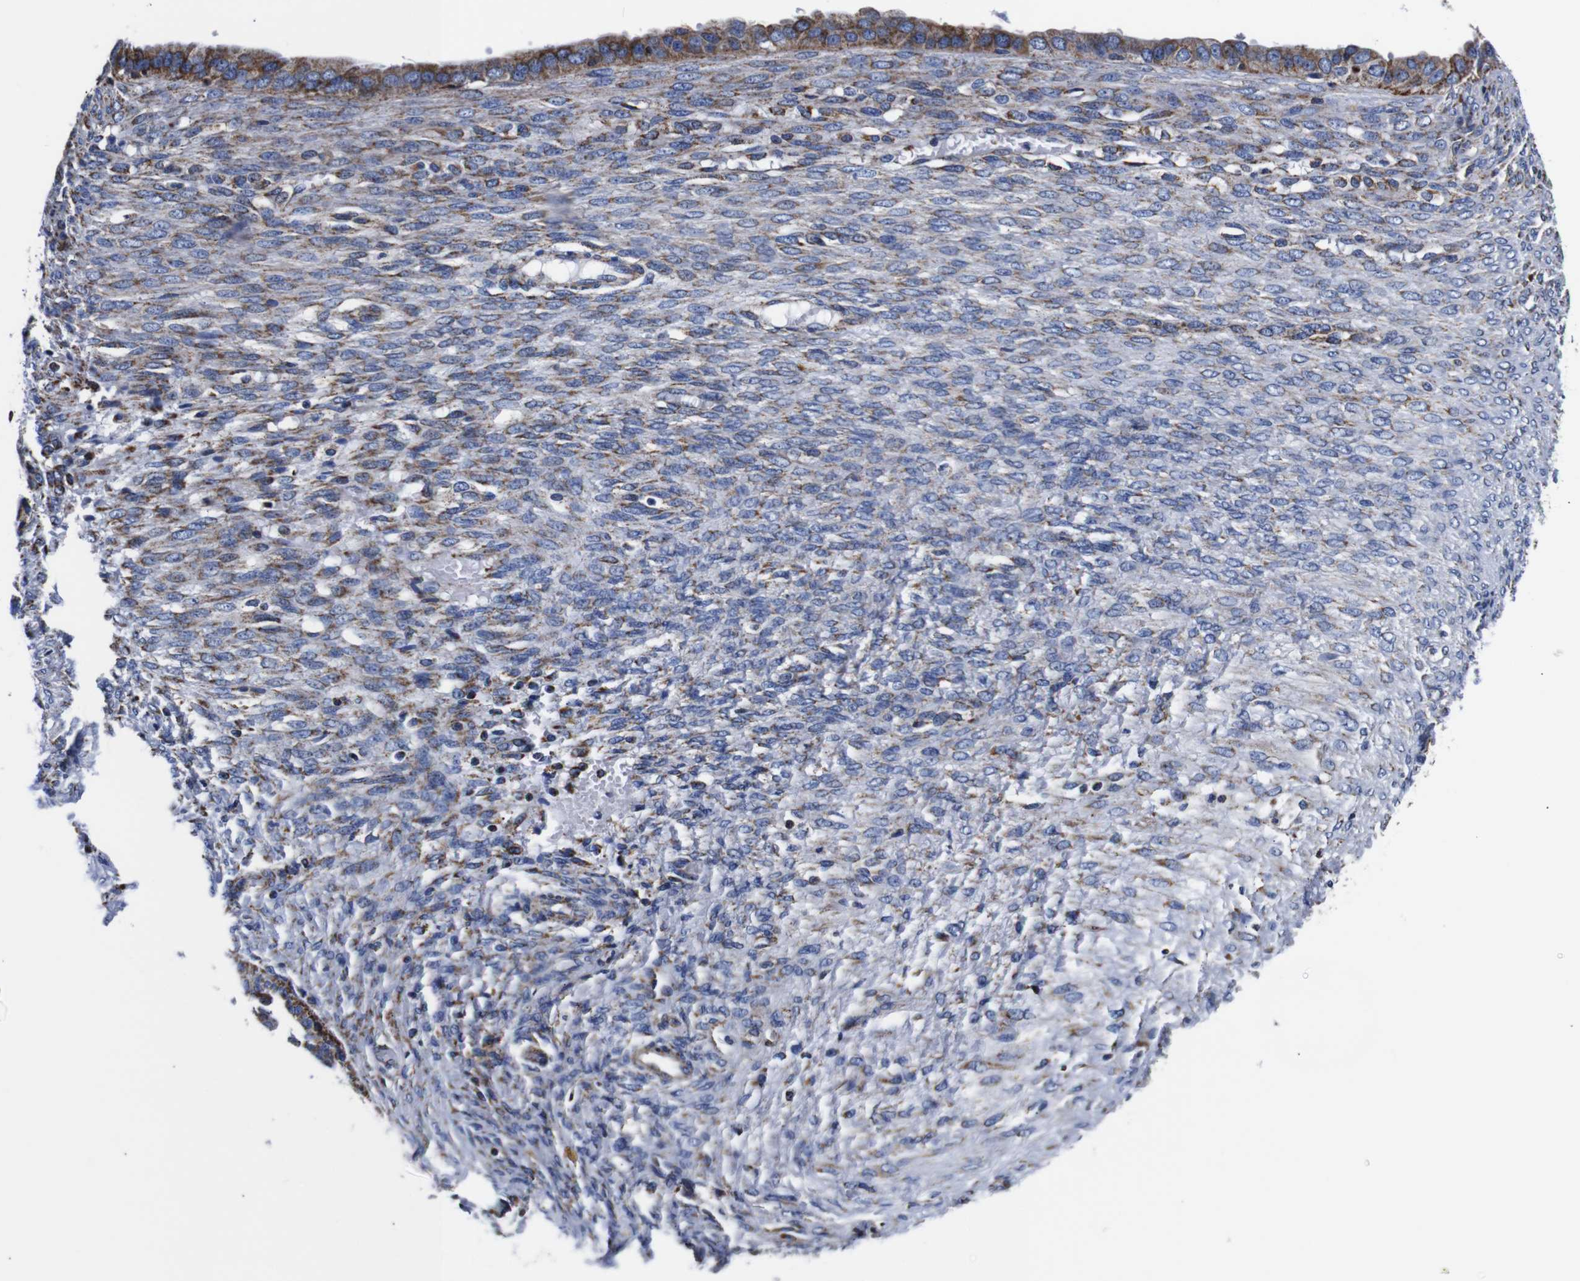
{"staining": {"intensity": "moderate", "quantity": "<25%", "location": "cytoplasmic/membranous"}, "tissue": "ovarian cancer", "cell_type": "Tumor cells", "image_type": "cancer", "snomed": [{"axis": "morphology", "description": "Cystadenocarcinoma, serous, NOS"}, {"axis": "topography", "description": "Ovary"}], "caption": "This photomicrograph exhibits immunohistochemistry staining of human serous cystadenocarcinoma (ovarian), with low moderate cytoplasmic/membranous expression in approximately <25% of tumor cells.", "gene": "FKBP9", "patient": {"sex": "female", "age": 58}}